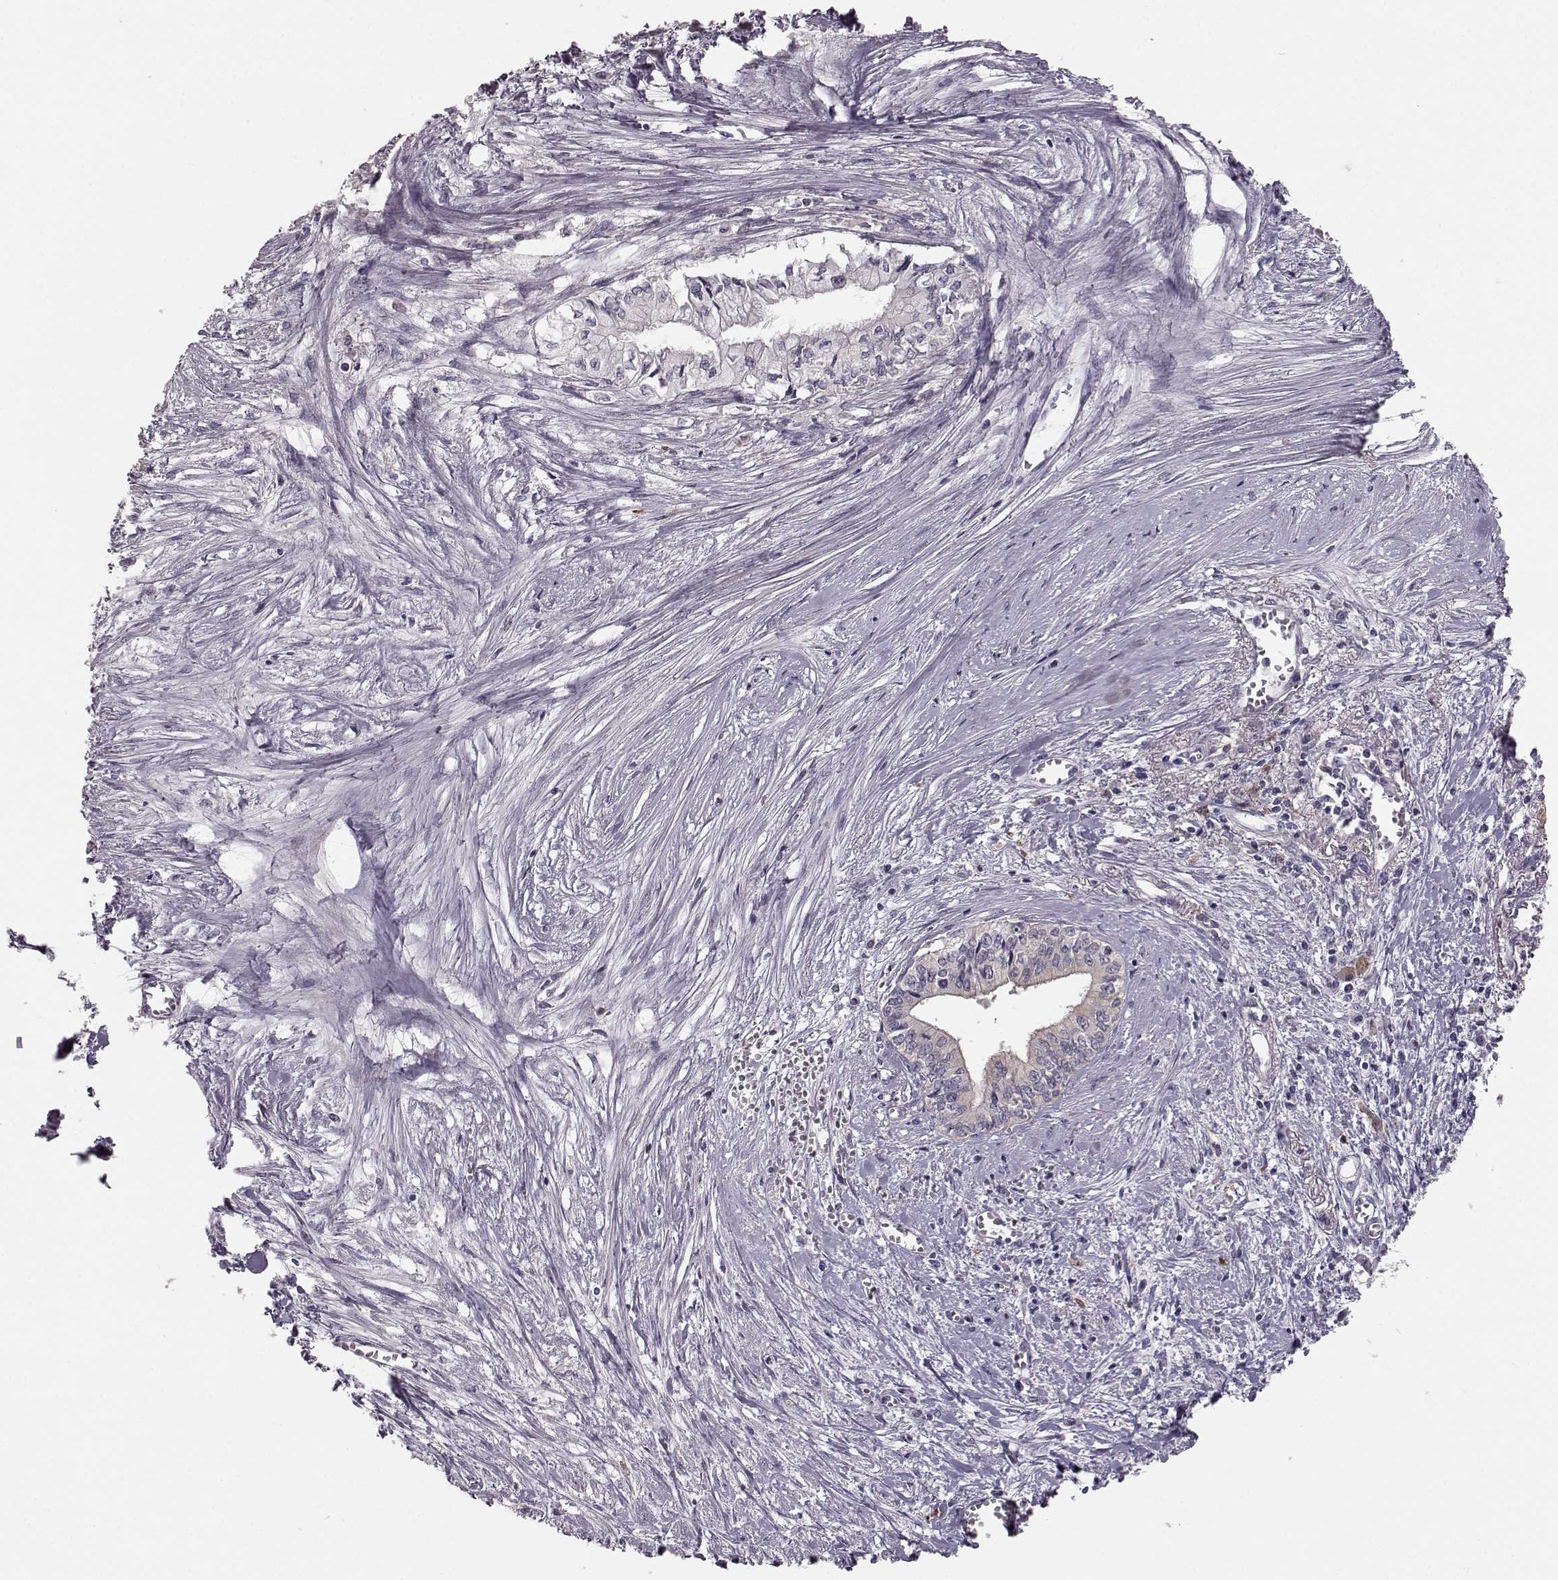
{"staining": {"intensity": "negative", "quantity": "none", "location": "none"}, "tissue": "pancreatic cancer", "cell_type": "Tumor cells", "image_type": "cancer", "snomed": [{"axis": "morphology", "description": "Adenocarcinoma, NOS"}, {"axis": "topography", "description": "Pancreas"}], "caption": "Immunohistochemical staining of pancreatic cancer (adenocarcinoma) shows no significant staining in tumor cells.", "gene": "GPR50", "patient": {"sex": "female", "age": 61}}